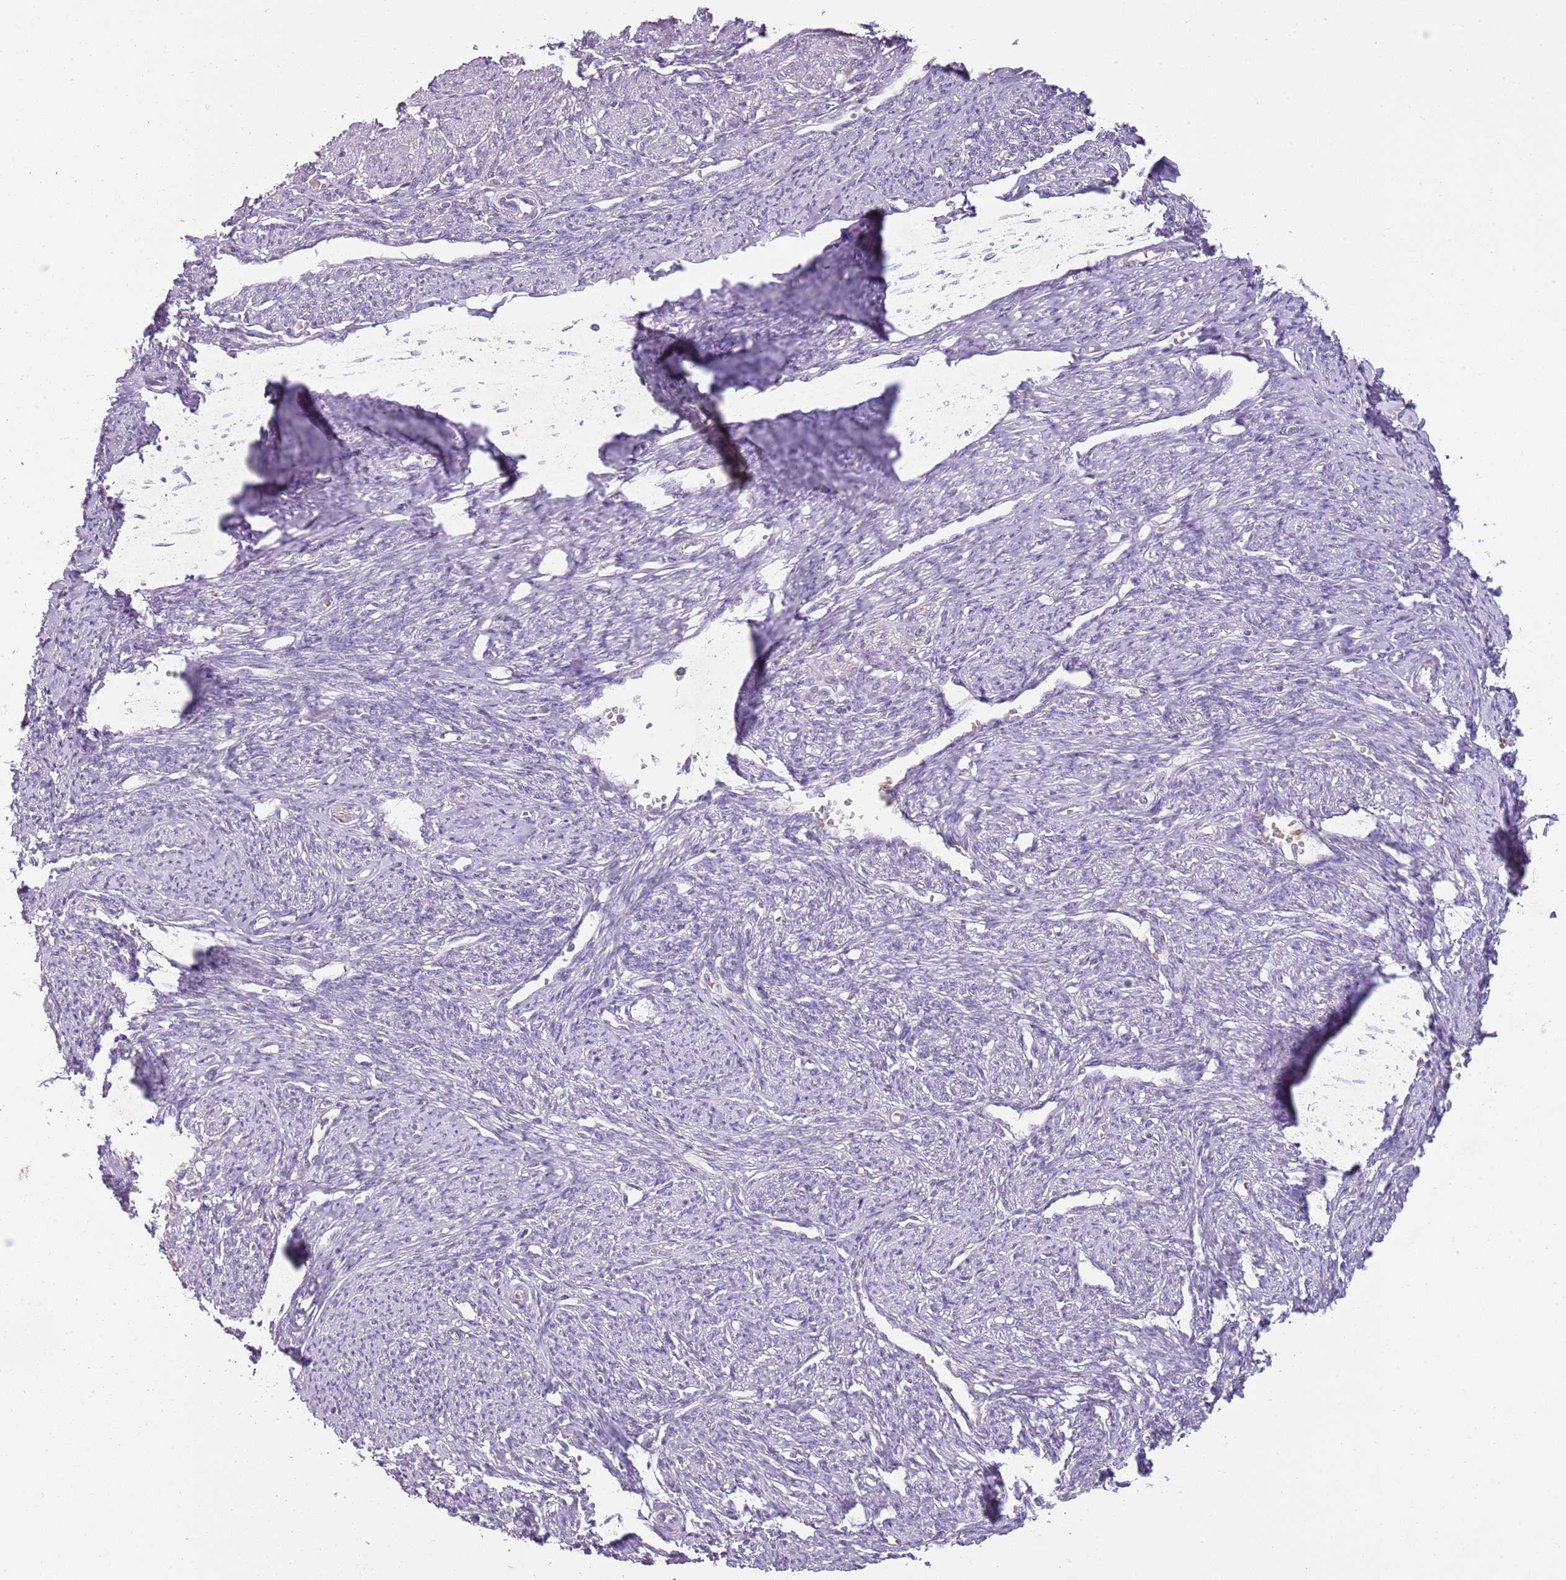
{"staining": {"intensity": "negative", "quantity": "none", "location": "none"}, "tissue": "smooth muscle", "cell_type": "Smooth muscle cells", "image_type": "normal", "snomed": [{"axis": "morphology", "description": "Normal tissue, NOS"}, {"axis": "topography", "description": "Smooth muscle"}, {"axis": "topography", "description": "Uterus"}], "caption": "This is an IHC histopathology image of normal human smooth muscle. There is no staining in smooth muscle cells.", "gene": "TEKT4", "patient": {"sex": "female", "age": 59}}